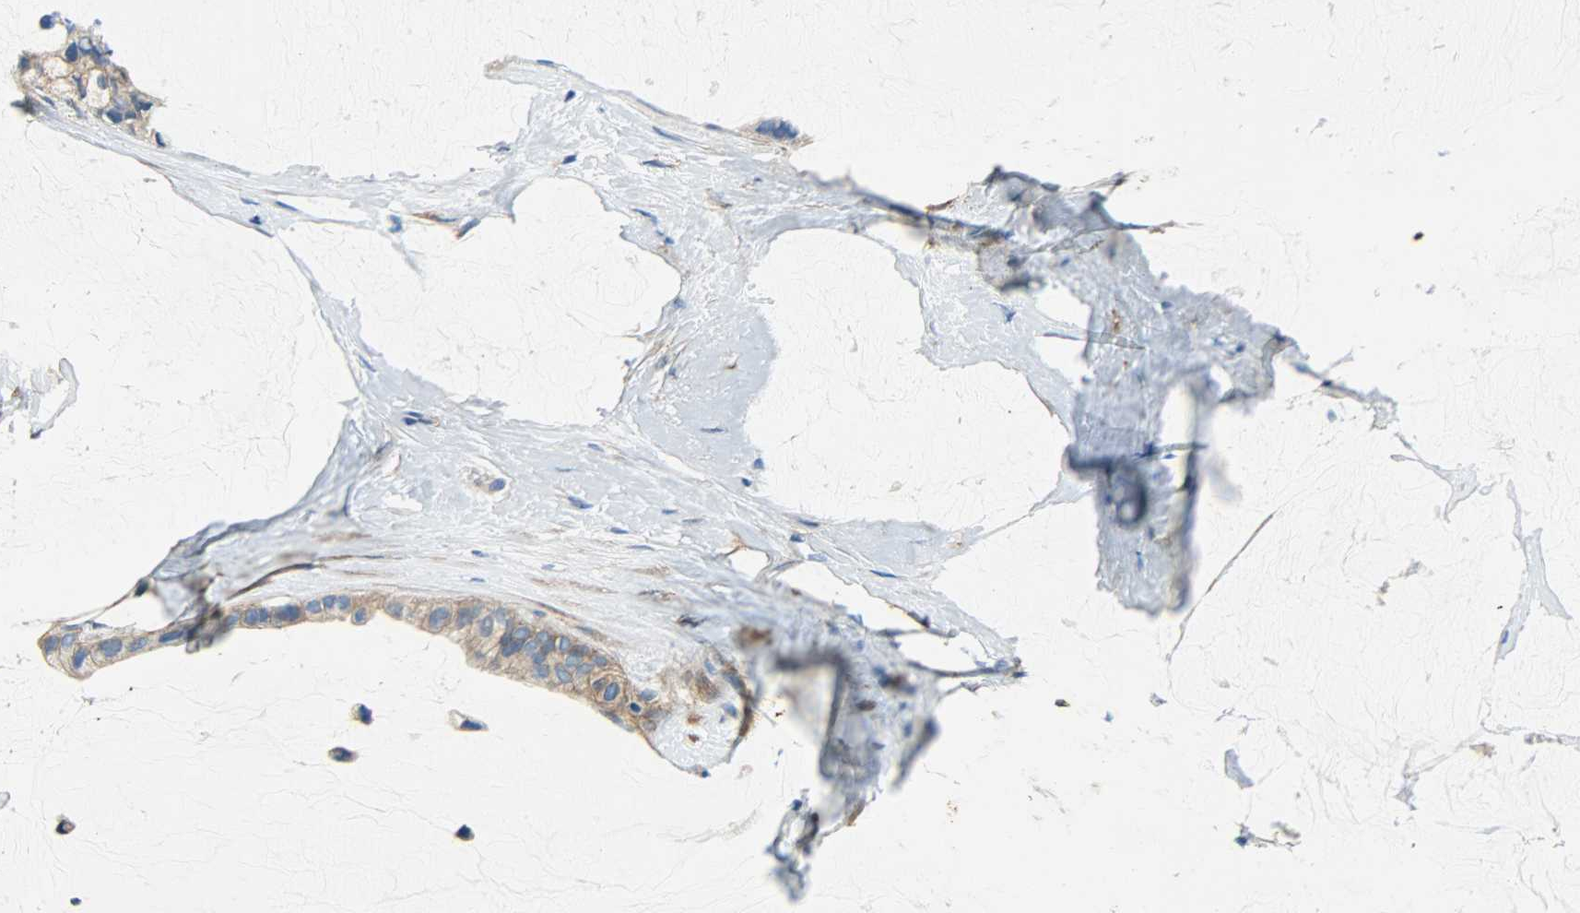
{"staining": {"intensity": "moderate", "quantity": ">75%", "location": "cytoplasmic/membranous"}, "tissue": "ovarian cancer", "cell_type": "Tumor cells", "image_type": "cancer", "snomed": [{"axis": "morphology", "description": "Cystadenocarcinoma, mucinous, NOS"}, {"axis": "topography", "description": "Ovary"}], "caption": "Immunohistochemistry photomicrograph of neoplastic tissue: ovarian cancer stained using IHC reveals medium levels of moderate protein expression localized specifically in the cytoplasmic/membranous of tumor cells, appearing as a cytoplasmic/membranous brown color.", "gene": "C1orf198", "patient": {"sex": "female", "age": 39}}